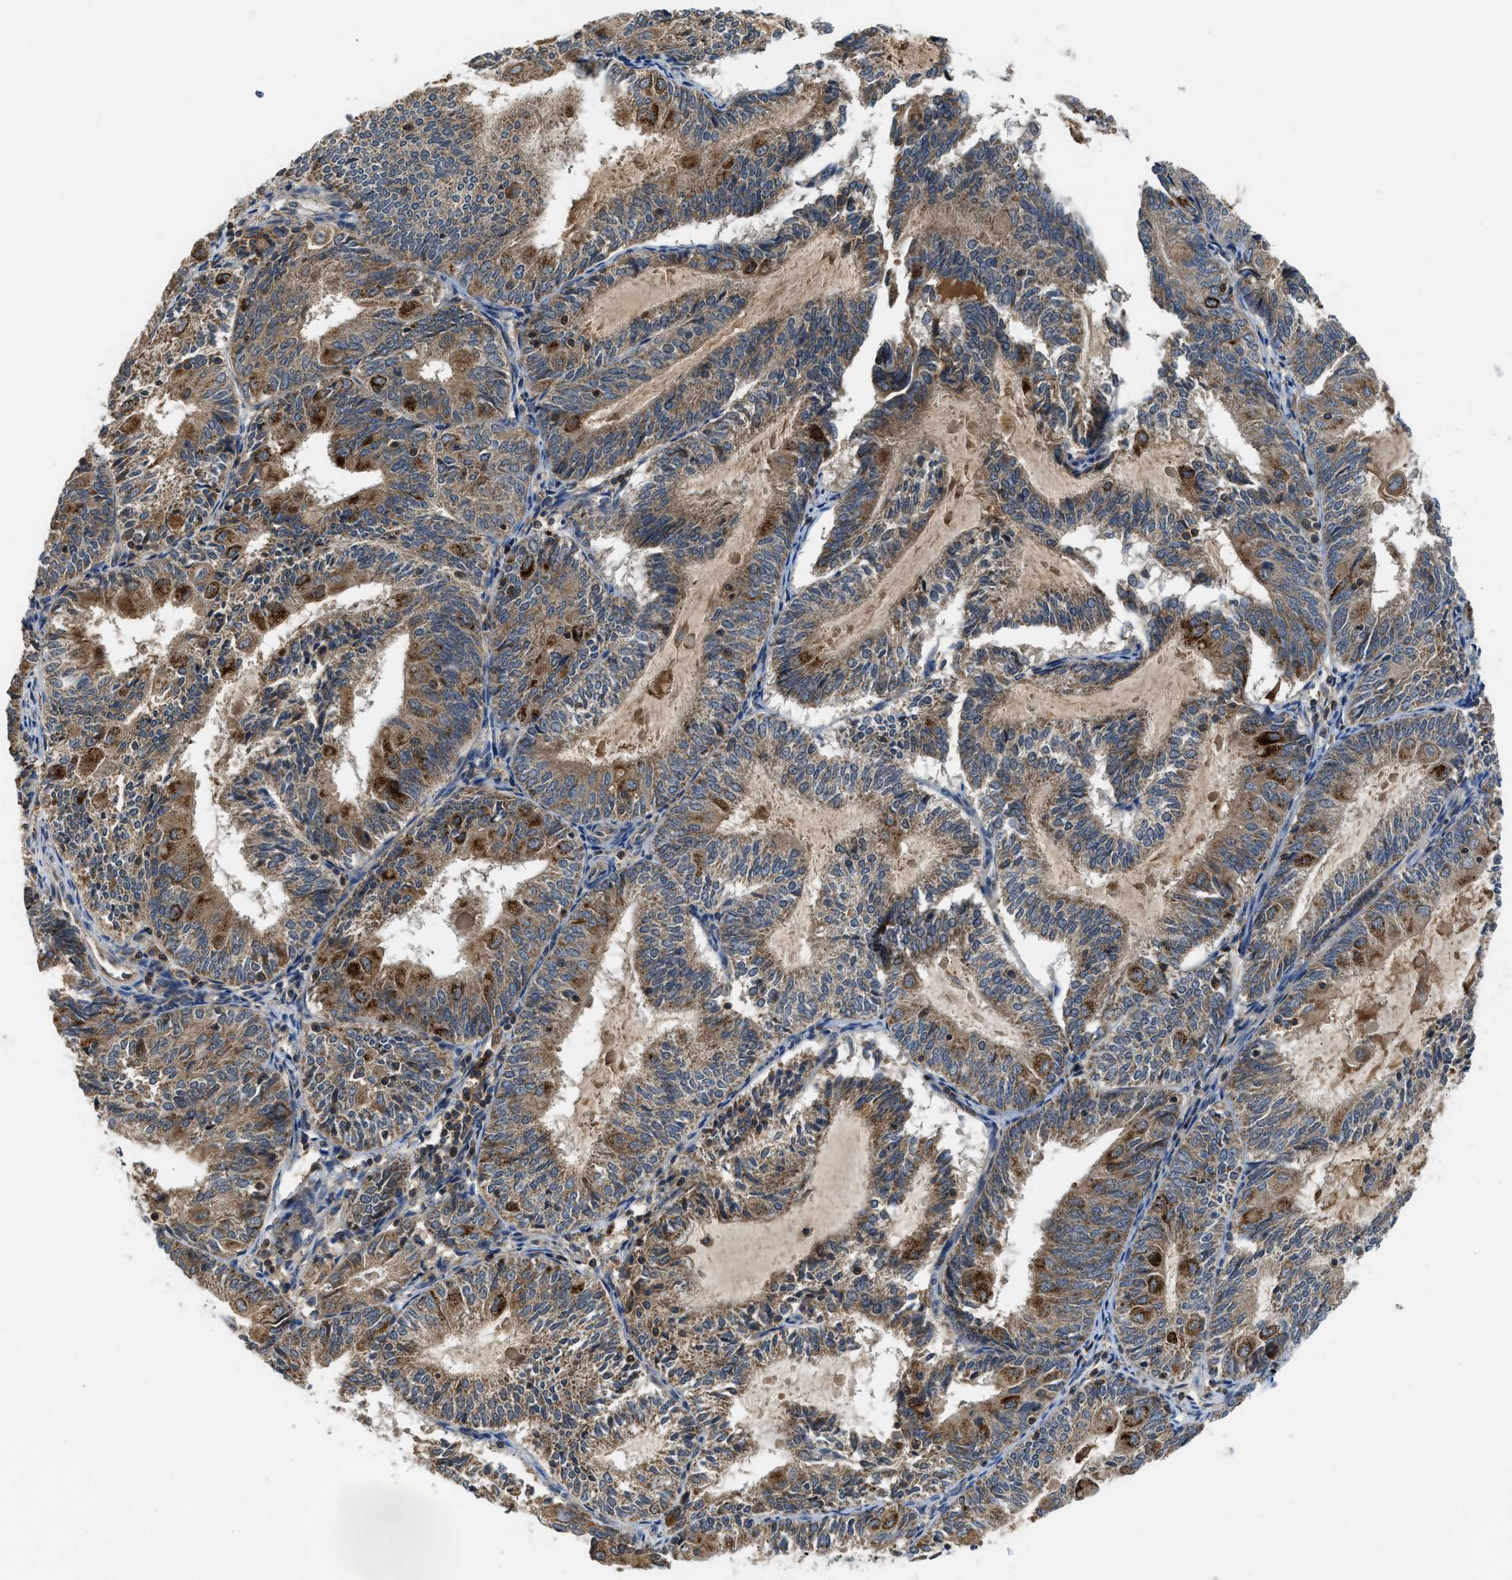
{"staining": {"intensity": "moderate", "quantity": ">75%", "location": "cytoplasmic/membranous"}, "tissue": "endometrial cancer", "cell_type": "Tumor cells", "image_type": "cancer", "snomed": [{"axis": "morphology", "description": "Adenocarcinoma, NOS"}, {"axis": "topography", "description": "Endometrium"}], "caption": "Protein analysis of endometrial cancer (adenocarcinoma) tissue reveals moderate cytoplasmic/membranous expression in about >75% of tumor cells.", "gene": "PAFAH2", "patient": {"sex": "female", "age": 81}}